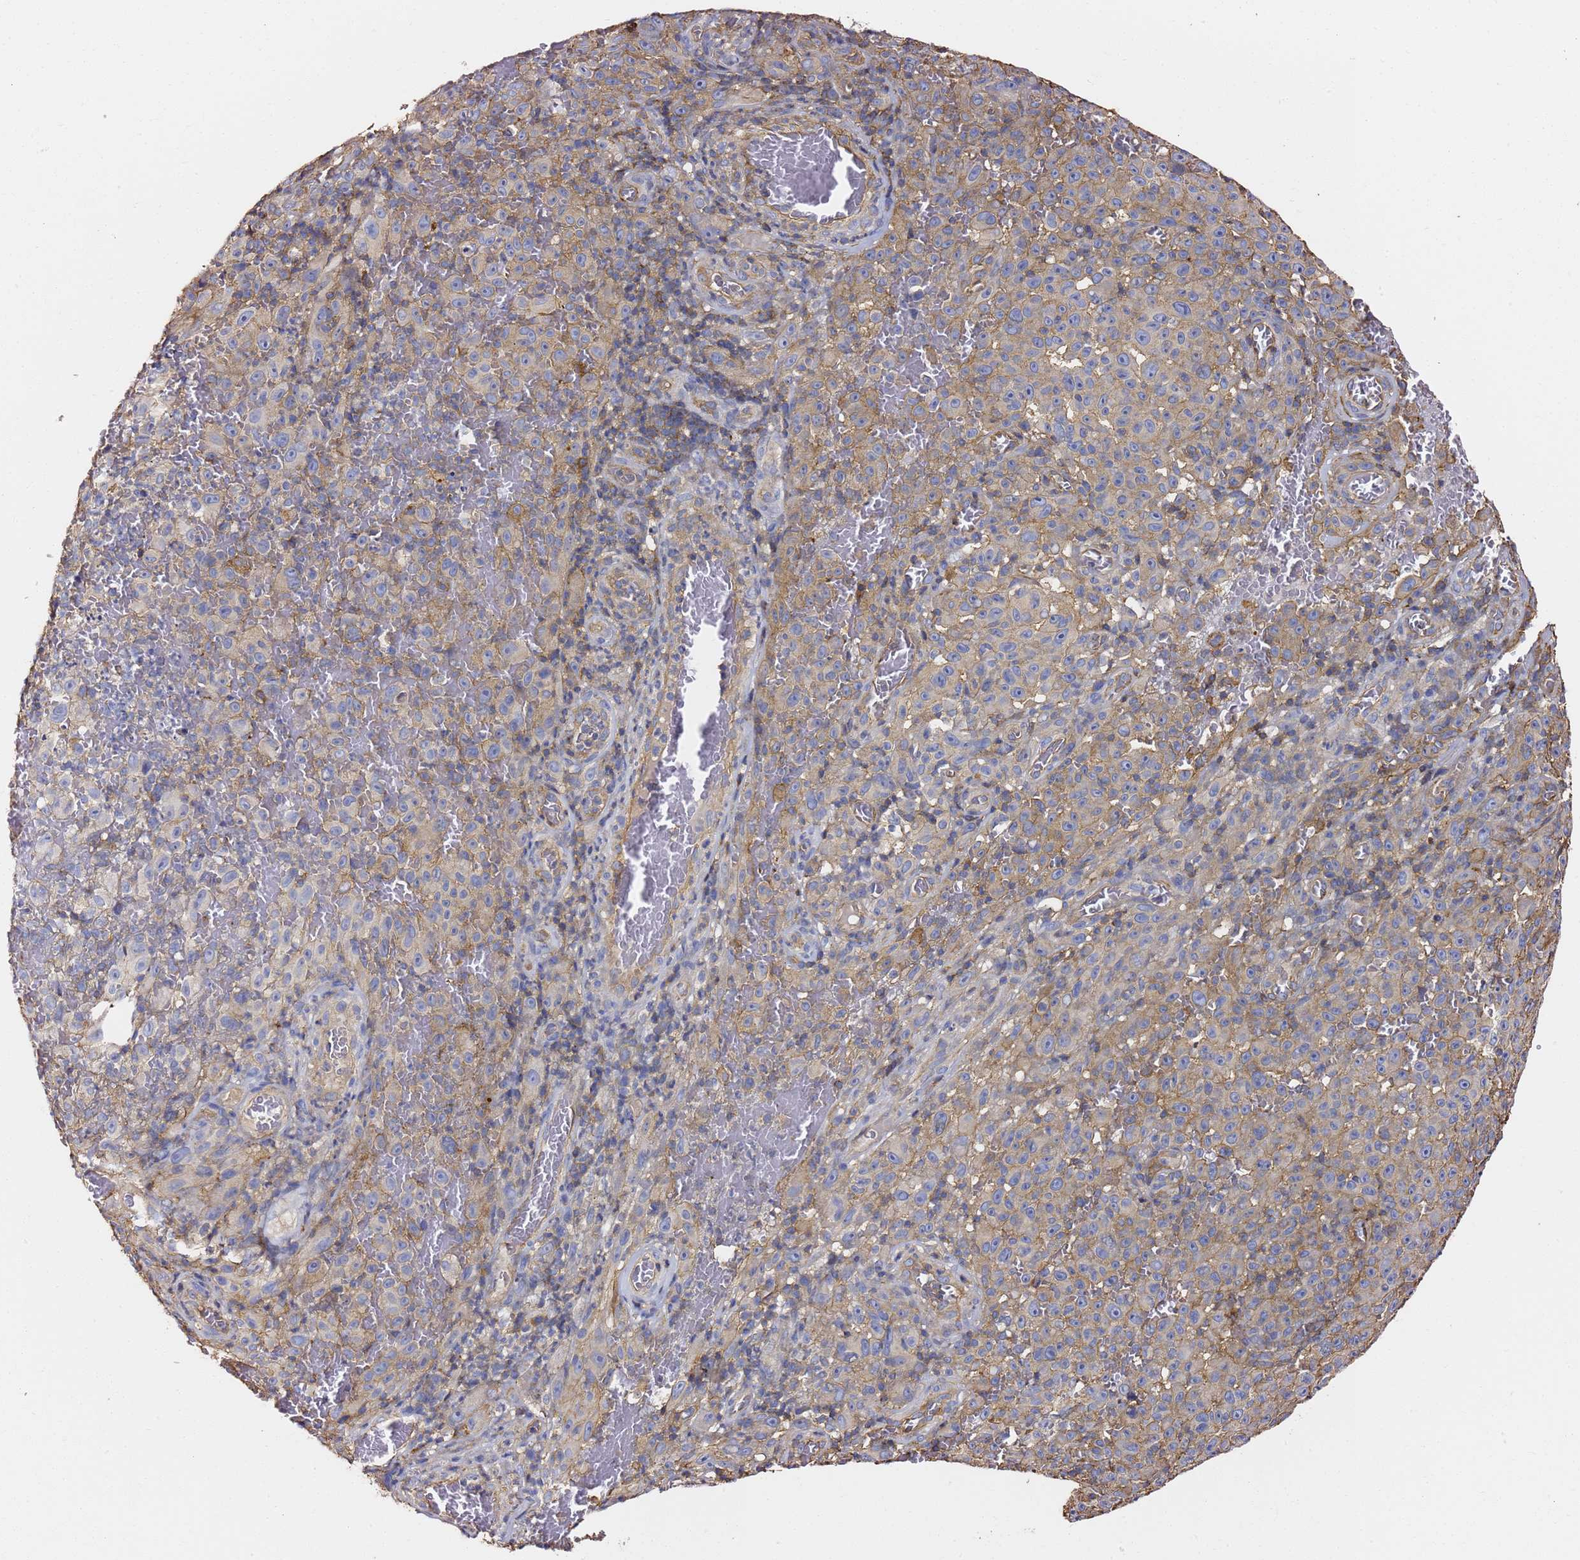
{"staining": {"intensity": "weak", "quantity": "25%-75%", "location": "cytoplasmic/membranous"}, "tissue": "melanoma", "cell_type": "Tumor cells", "image_type": "cancer", "snomed": [{"axis": "morphology", "description": "Malignant melanoma, NOS"}, {"axis": "topography", "description": "Skin"}], "caption": "High-magnification brightfield microscopy of malignant melanoma stained with DAB (brown) and counterstained with hematoxylin (blue). tumor cells exhibit weak cytoplasmic/membranous positivity is present in about25%-75% of cells.", "gene": "ZFP36L2", "patient": {"sex": "female", "age": 82}}